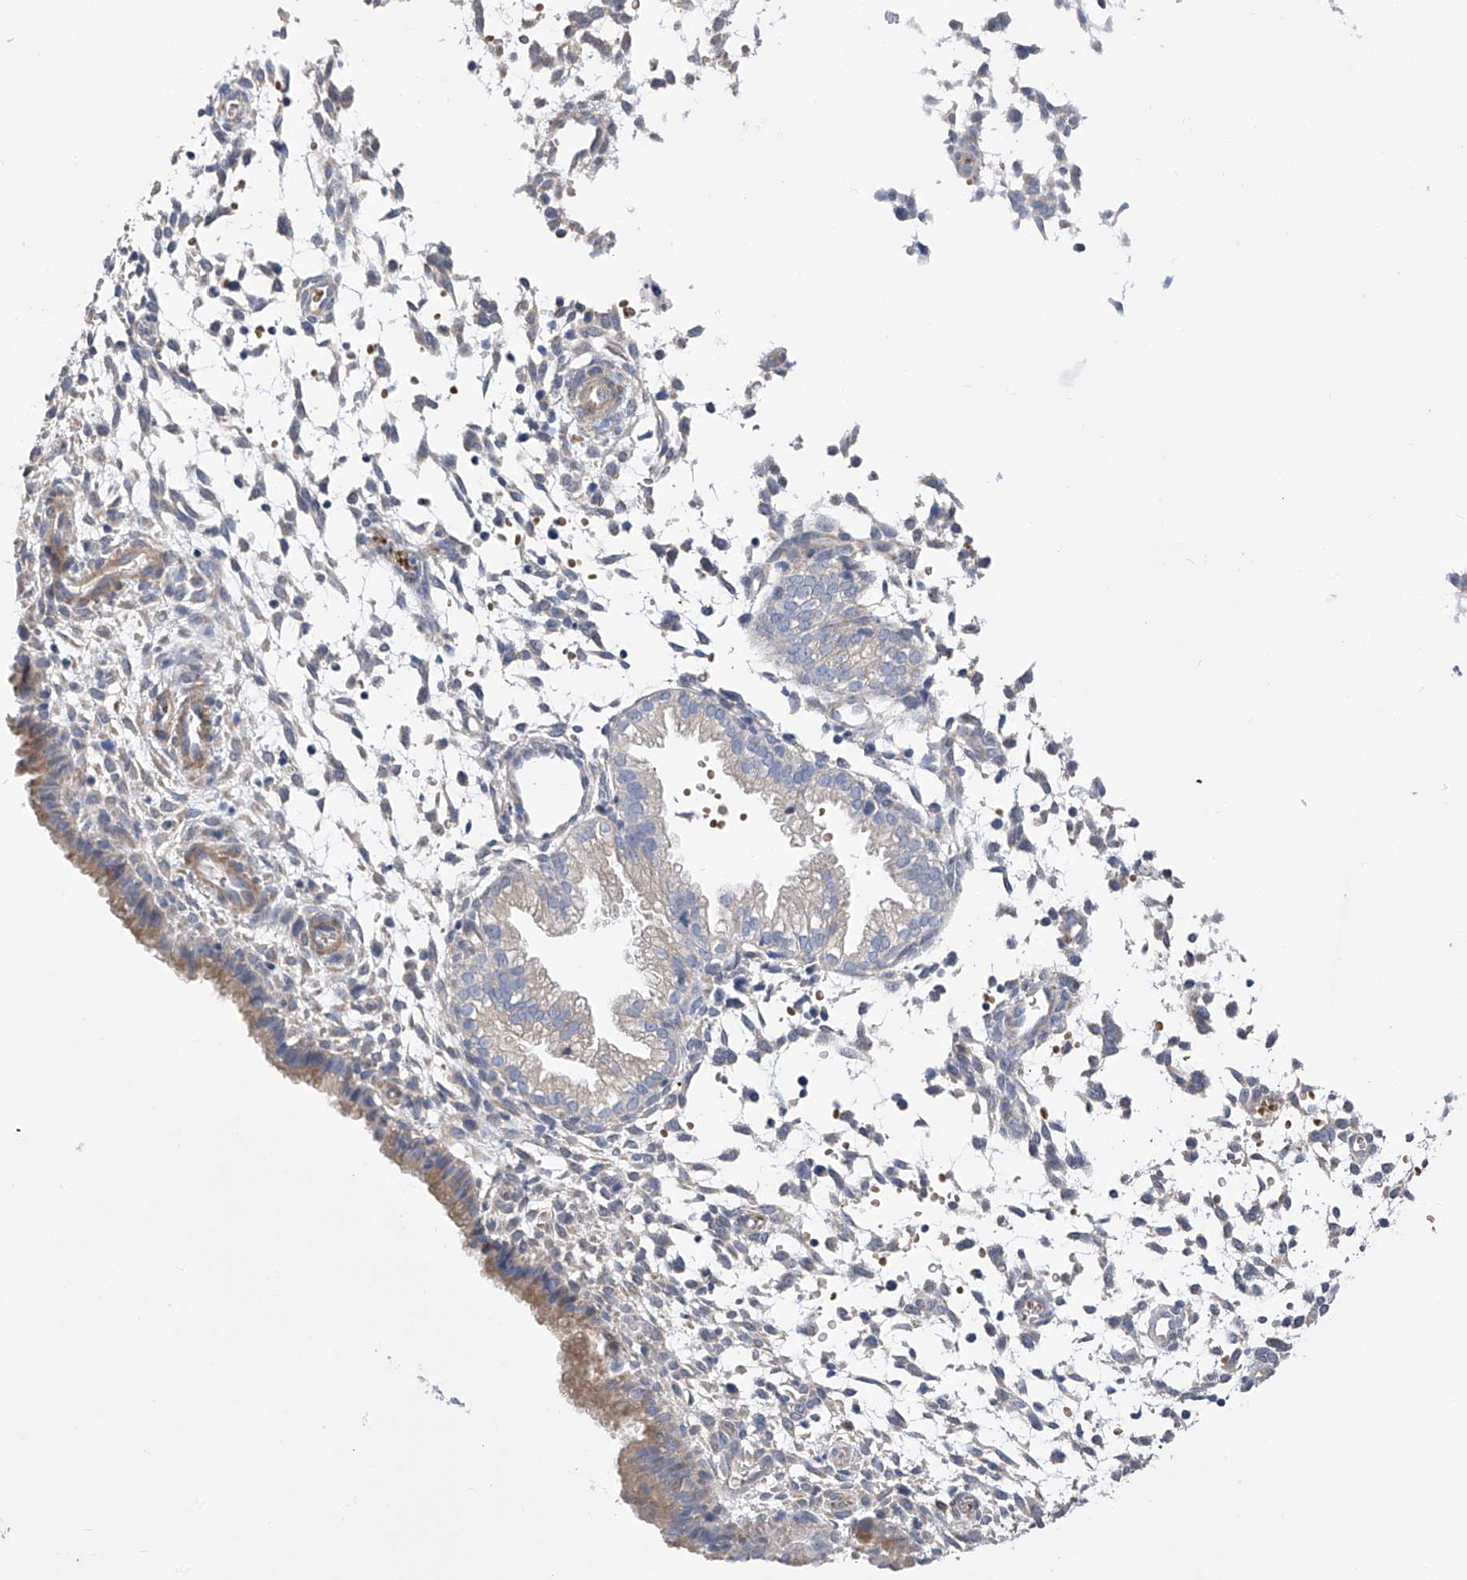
{"staining": {"intensity": "negative", "quantity": "none", "location": "none"}, "tissue": "endometrium", "cell_type": "Cells in endometrial stroma", "image_type": "normal", "snomed": [{"axis": "morphology", "description": "Normal tissue, NOS"}, {"axis": "topography", "description": "Endometrium"}], "caption": "Endometrium was stained to show a protein in brown. There is no significant positivity in cells in endometrial stroma. (DAB immunohistochemistry (IHC), high magnification).", "gene": "NFATC4", "patient": {"sex": "female", "age": 33}}